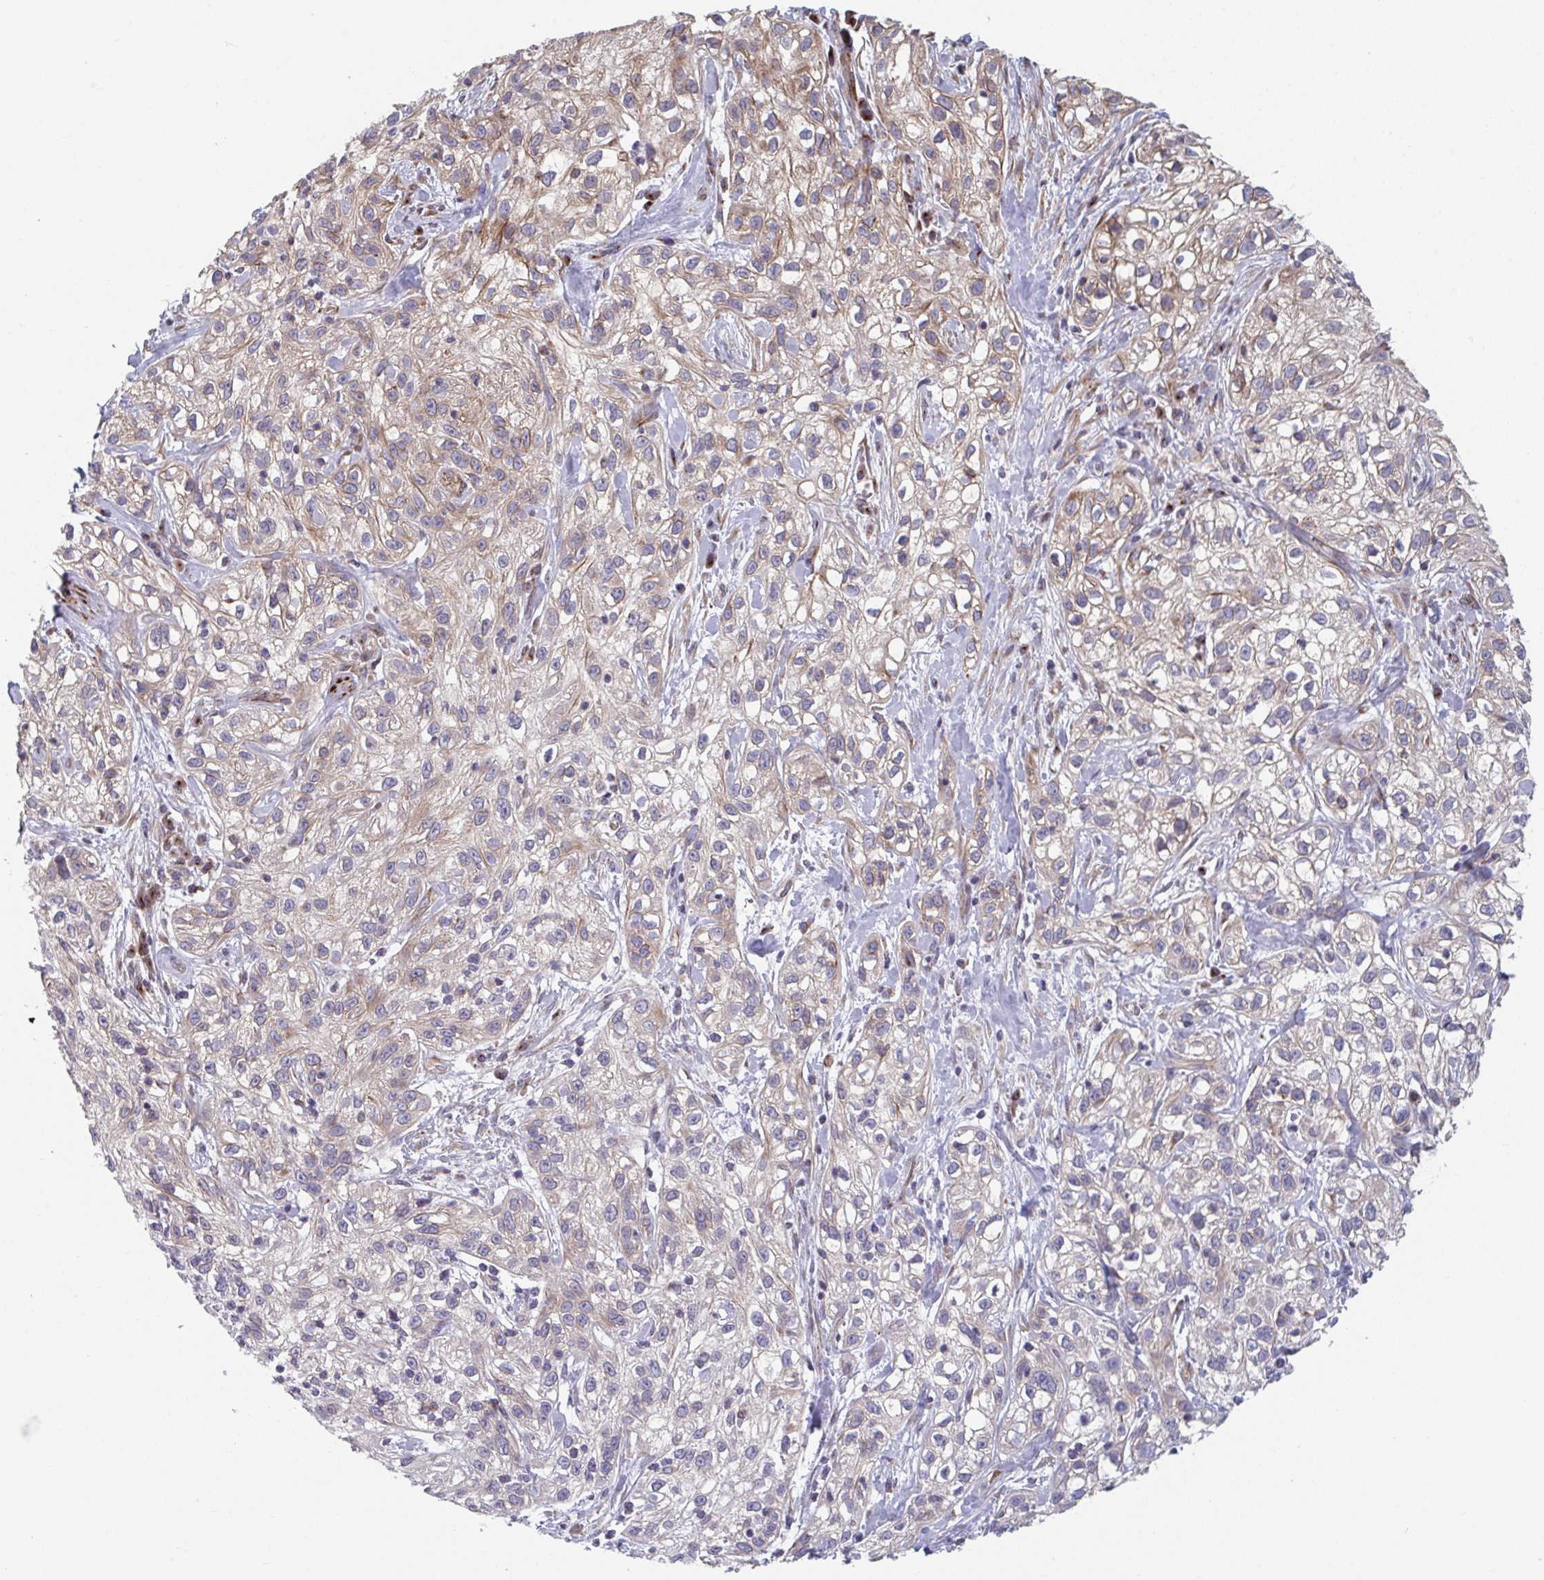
{"staining": {"intensity": "weak", "quantity": "25%-75%", "location": "cytoplasmic/membranous"}, "tissue": "skin cancer", "cell_type": "Tumor cells", "image_type": "cancer", "snomed": [{"axis": "morphology", "description": "Squamous cell carcinoma, NOS"}, {"axis": "topography", "description": "Skin"}], "caption": "Protein analysis of skin squamous cell carcinoma tissue exhibits weak cytoplasmic/membranous expression in about 25%-75% of tumor cells.", "gene": "TNFSF10", "patient": {"sex": "male", "age": 82}}